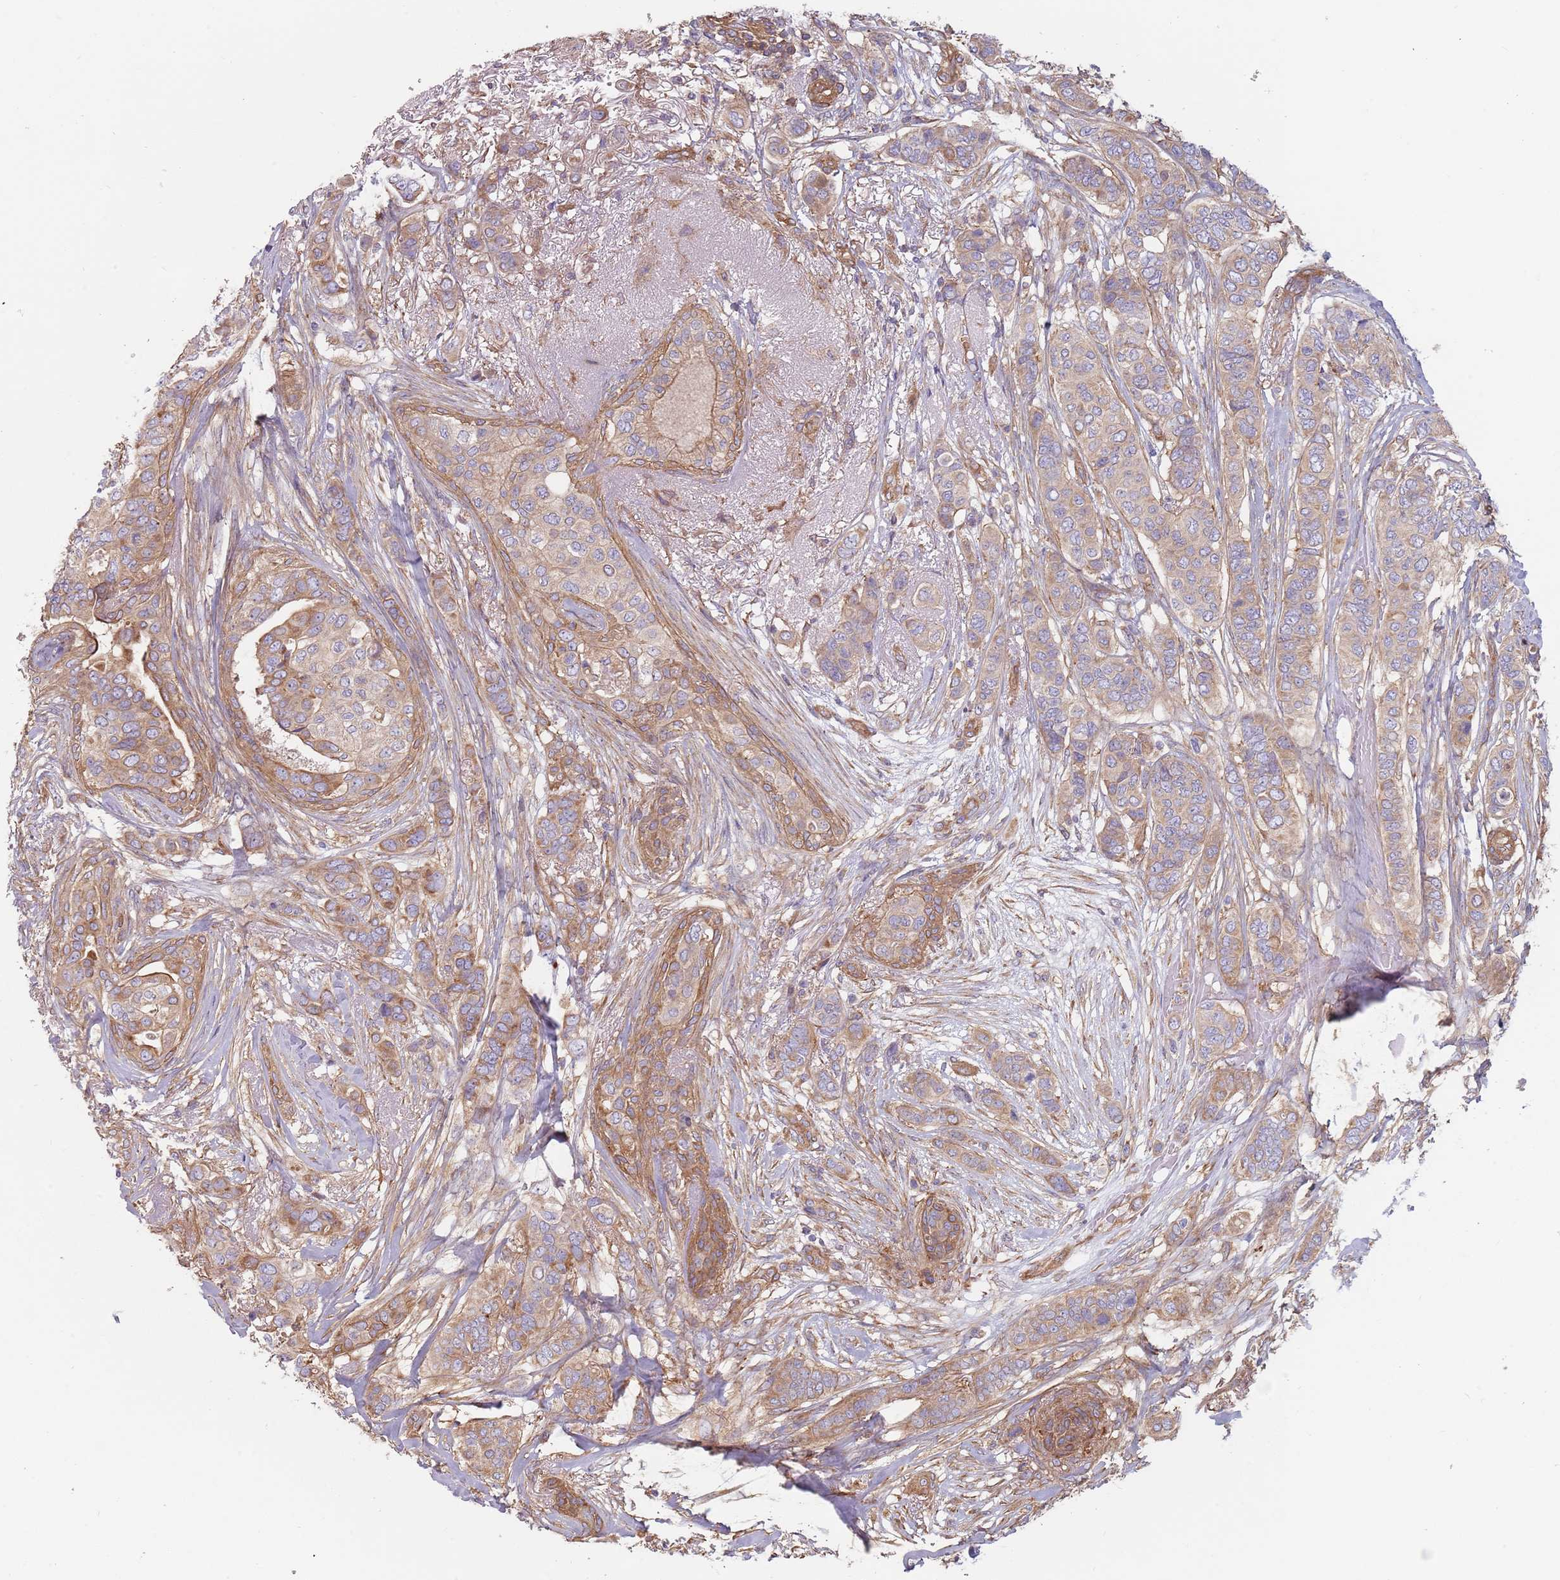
{"staining": {"intensity": "moderate", "quantity": "25%-75%", "location": "cytoplasmic/membranous"}, "tissue": "breast cancer", "cell_type": "Tumor cells", "image_type": "cancer", "snomed": [{"axis": "morphology", "description": "Lobular carcinoma"}, {"axis": "topography", "description": "Breast"}], "caption": "Immunohistochemistry (IHC) of human breast lobular carcinoma reveals medium levels of moderate cytoplasmic/membranous expression in approximately 25%-75% of tumor cells.", "gene": "SPDL1", "patient": {"sex": "female", "age": 51}}